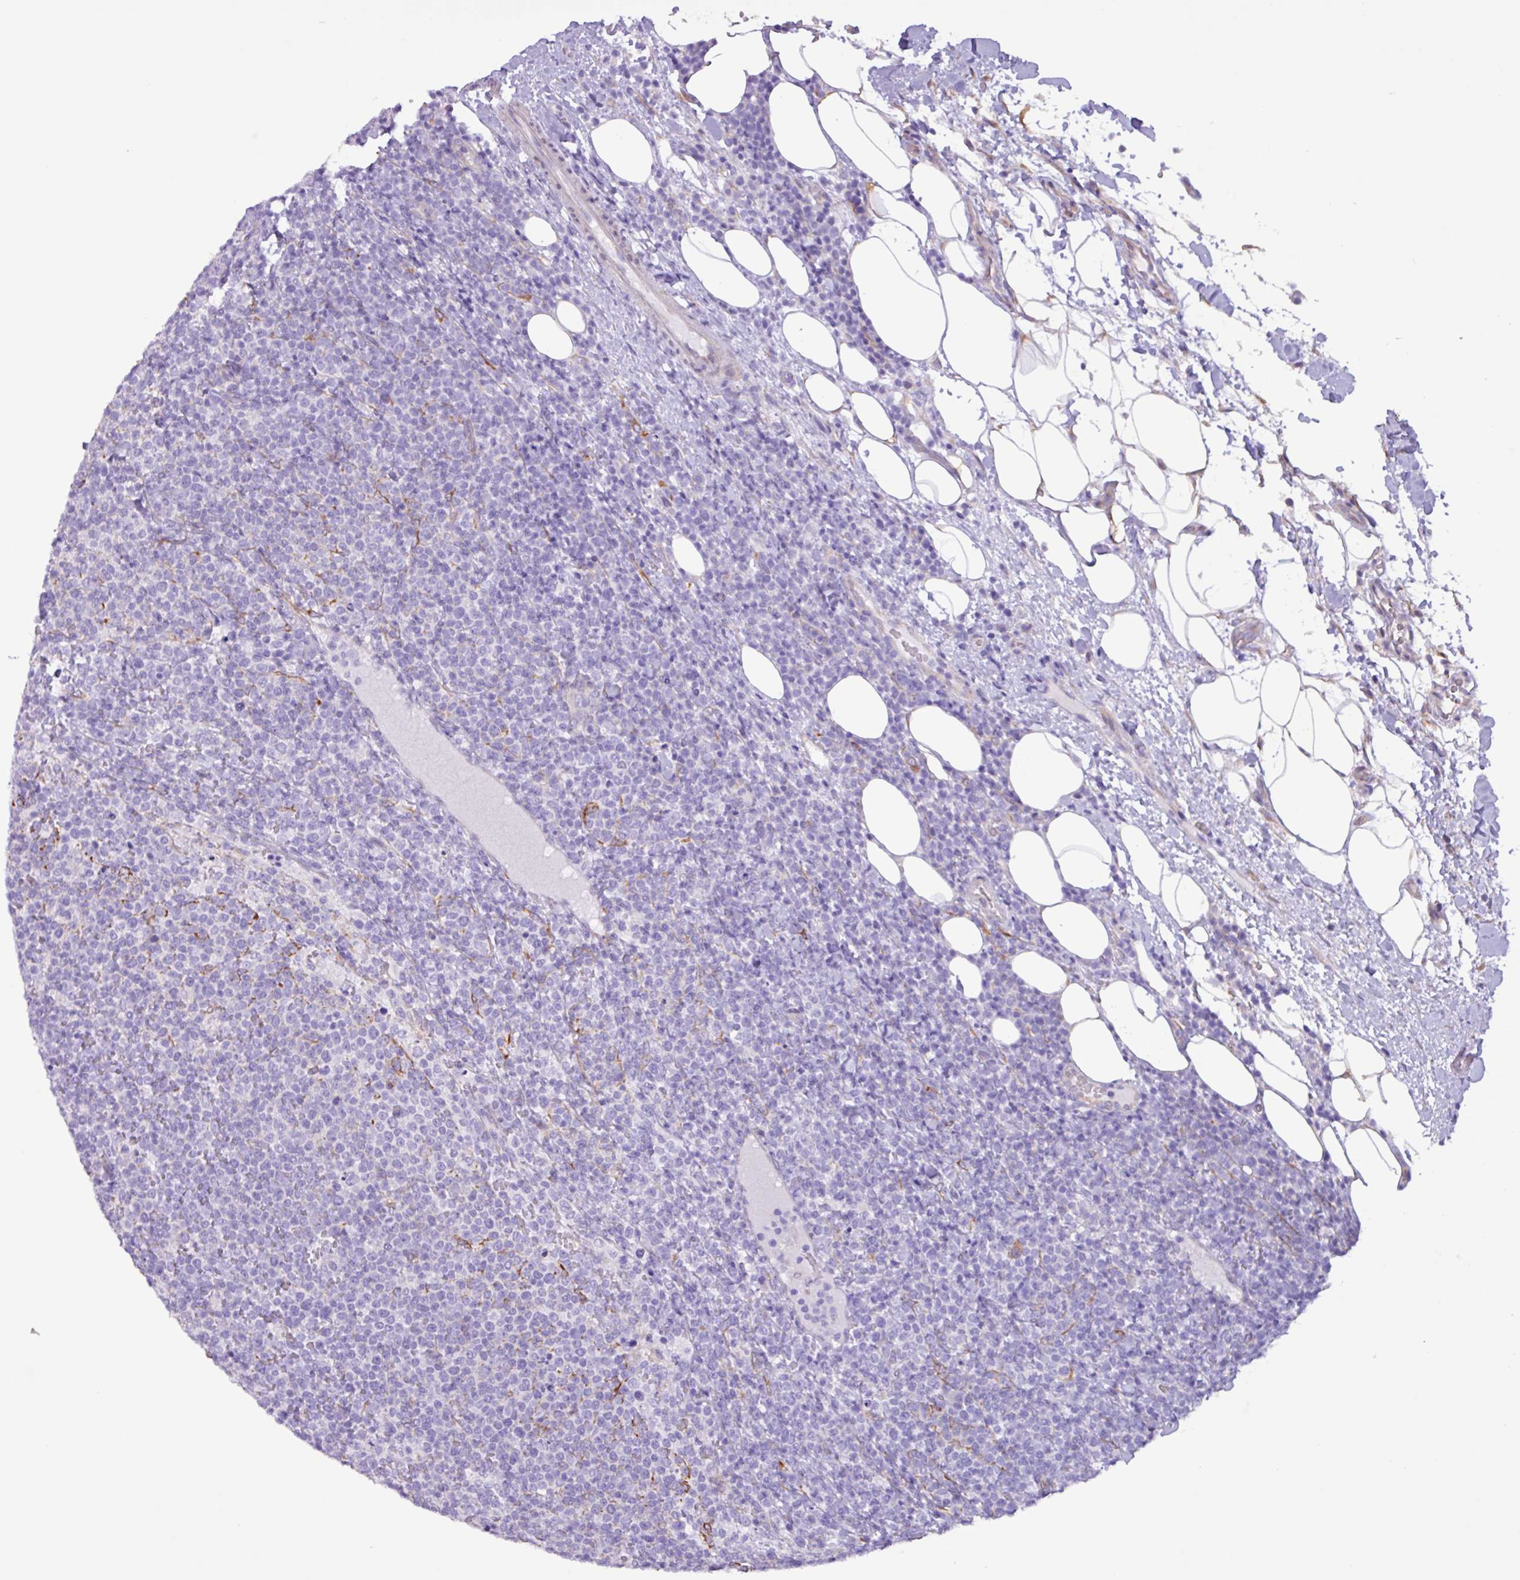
{"staining": {"intensity": "negative", "quantity": "none", "location": "none"}, "tissue": "lymphoma", "cell_type": "Tumor cells", "image_type": "cancer", "snomed": [{"axis": "morphology", "description": "Malignant lymphoma, non-Hodgkin's type, High grade"}, {"axis": "topography", "description": "Lymph node"}], "caption": "Immunohistochemistry image of neoplastic tissue: human lymphoma stained with DAB (3,3'-diaminobenzidine) shows no significant protein positivity in tumor cells. The staining was performed using DAB to visualize the protein expression in brown, while the nuclei were stained in blue with hematoxylin (Magnification: 20x).", "gene": "SLC38A1", "patient": {"sex": "male", "age": 61}}